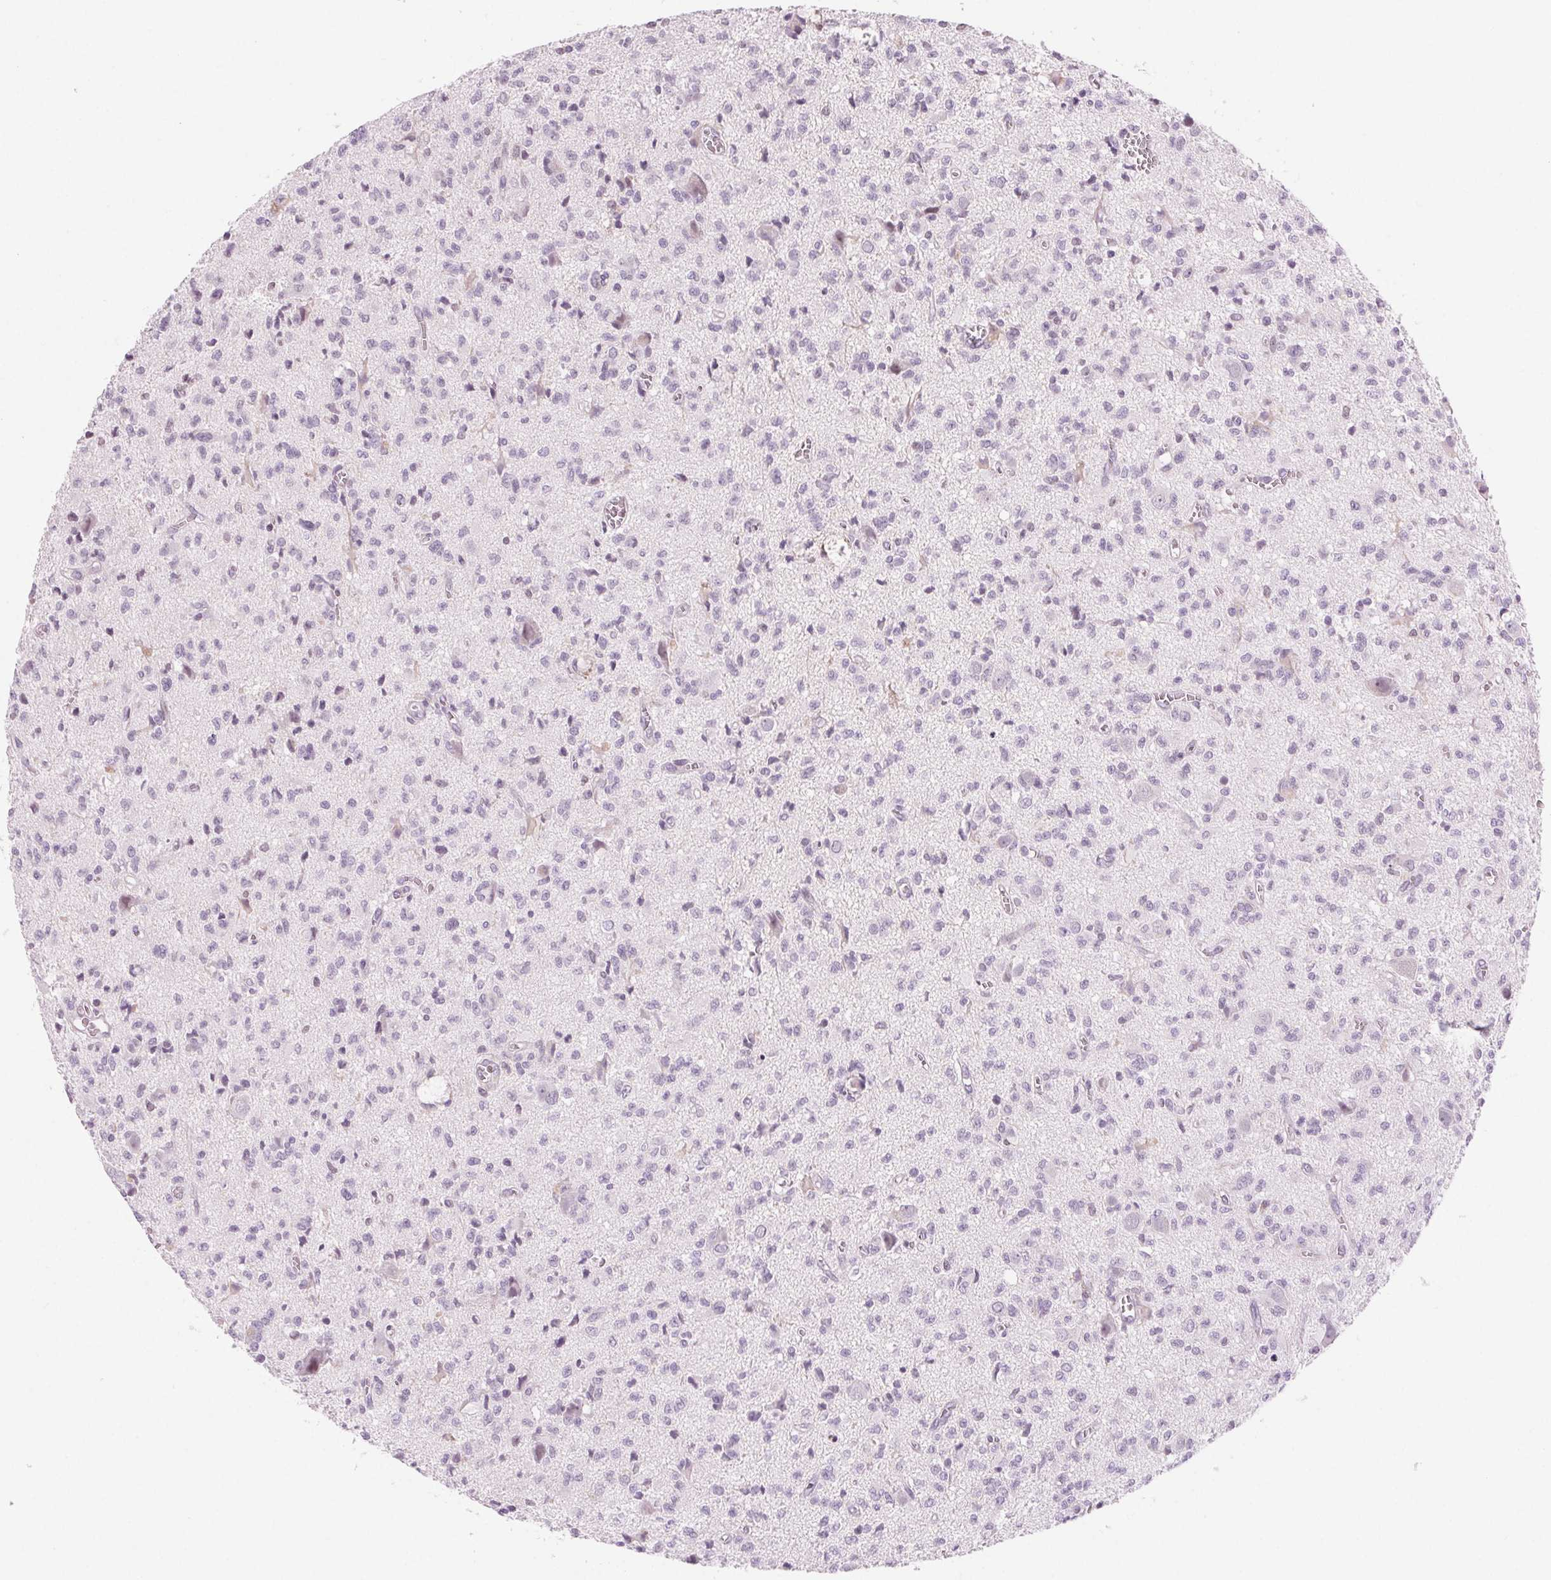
{"staining": {"intensity": "negative", "quantity": "none", "location": "none"}, "tissue": "glioma", "cell_type": "Tumor cells", "image_type": "cancer", "snomed": [{"axis": "morphology", "description": "Glioma, malignant, Low grade"}, {"axis": "topography", "description": "Brain"}], "caption": "Immunohistochemistry photomicrograph of glioma stained for a protein (brown), which exhibits no expression in tumor cells.", "gene": "SLC6A19", "patient": {"sex": "male", "age": 64}}